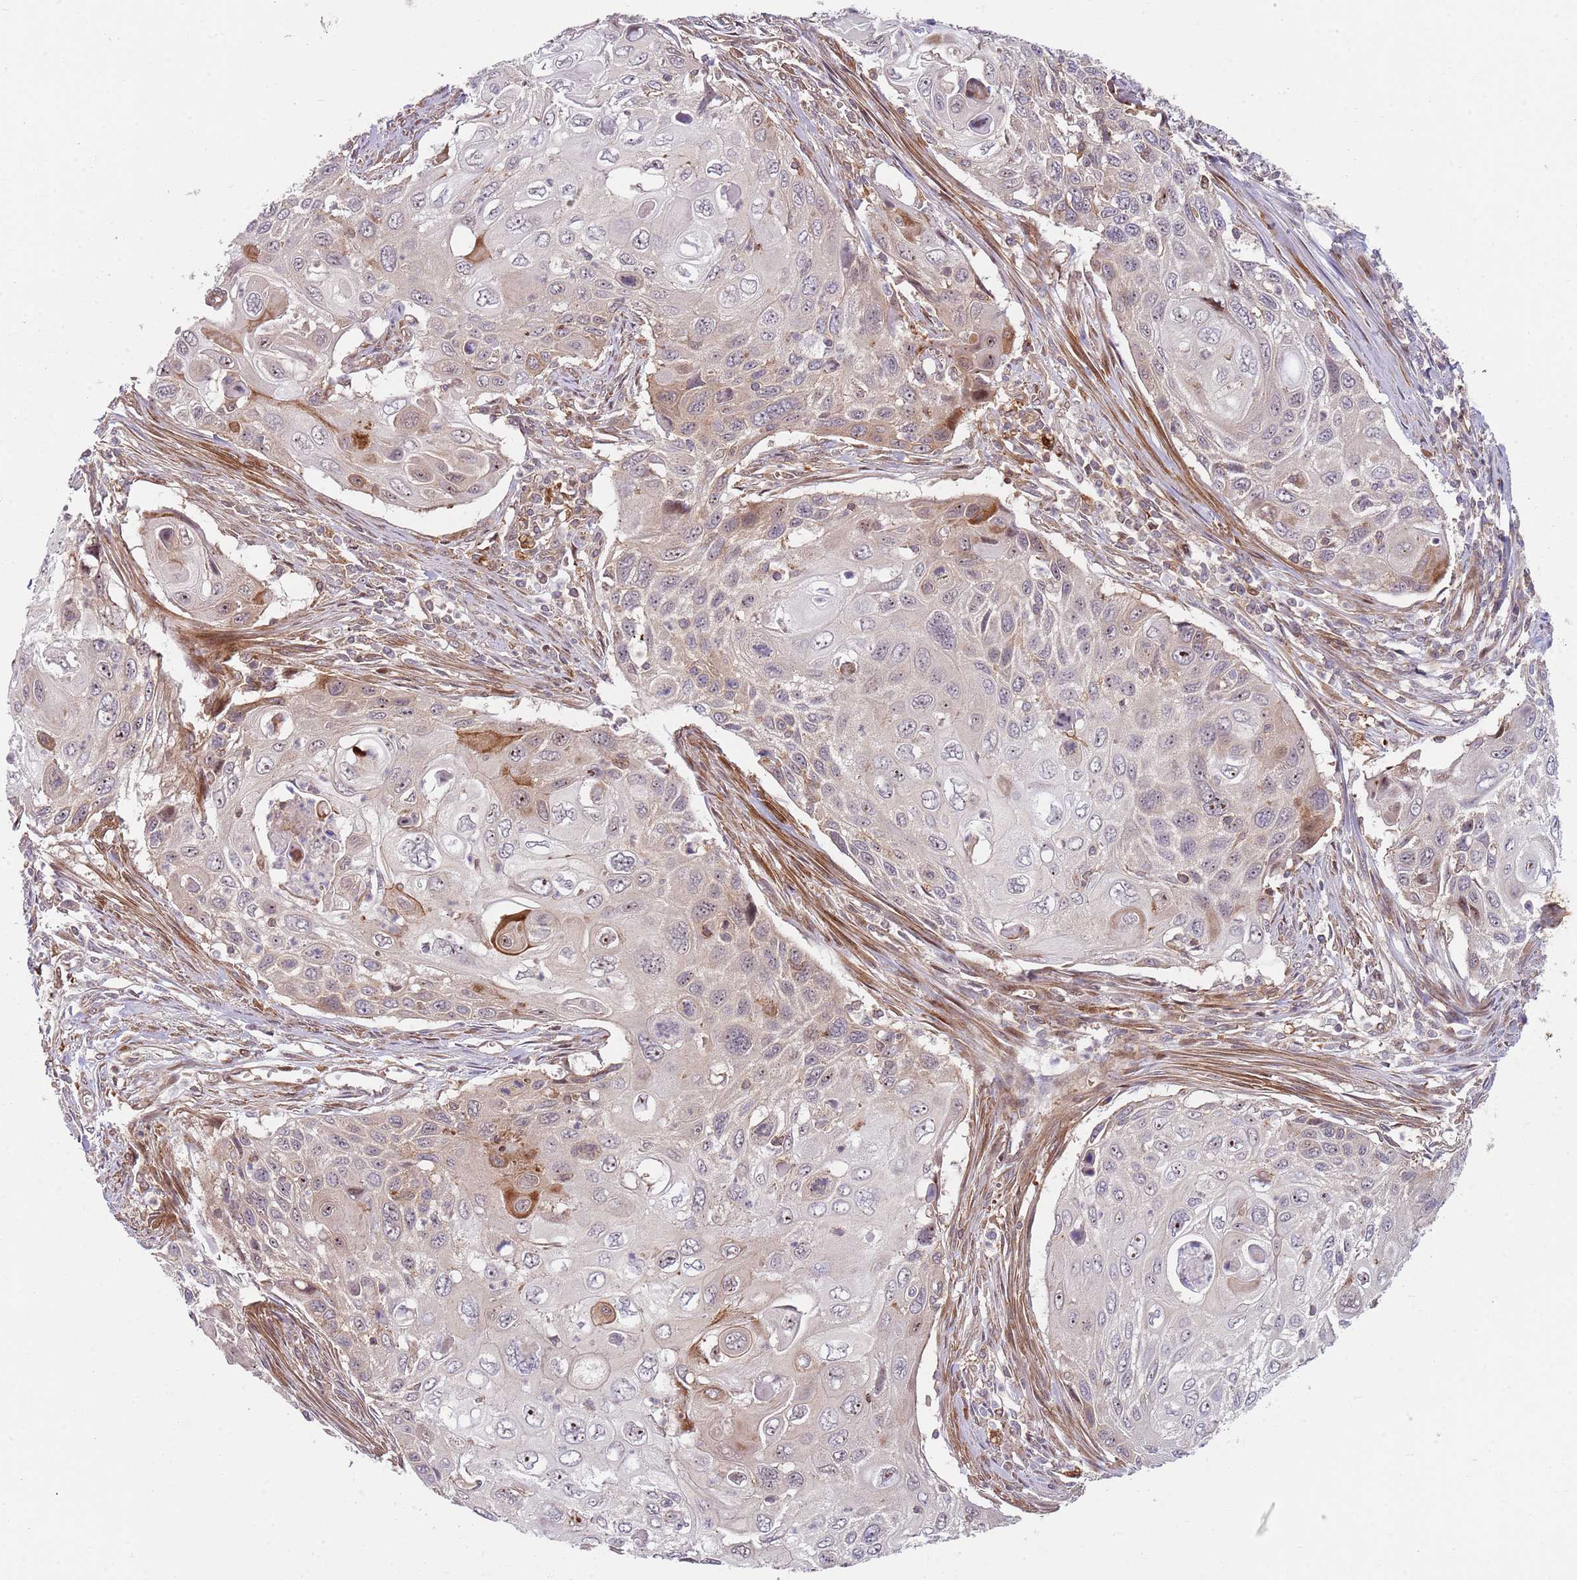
{"staining": {"intensity": "moderate", "quantity": "25%-75%", "location": "cytoplasmic/membranous,nuclear"}, "tissue": "cervical cancer", "cell_type": "Tumor cells", "image_type": "cancer", "snomed": [{"axis": "morphology", "description": "Squamous cell carcinoma, NOS"}, {"axis": "topography", "description": "Cervix"}], "caption": "Immunohistochemical staining of squamous cell carcinoma (cervical) shows medium levels of moderate cytoplasmic/membranous and nuclear protein expression in about 25%-75% of tumor cells.", "gene": "GGA1", "patient": {"sex": "female", "age": 70}}